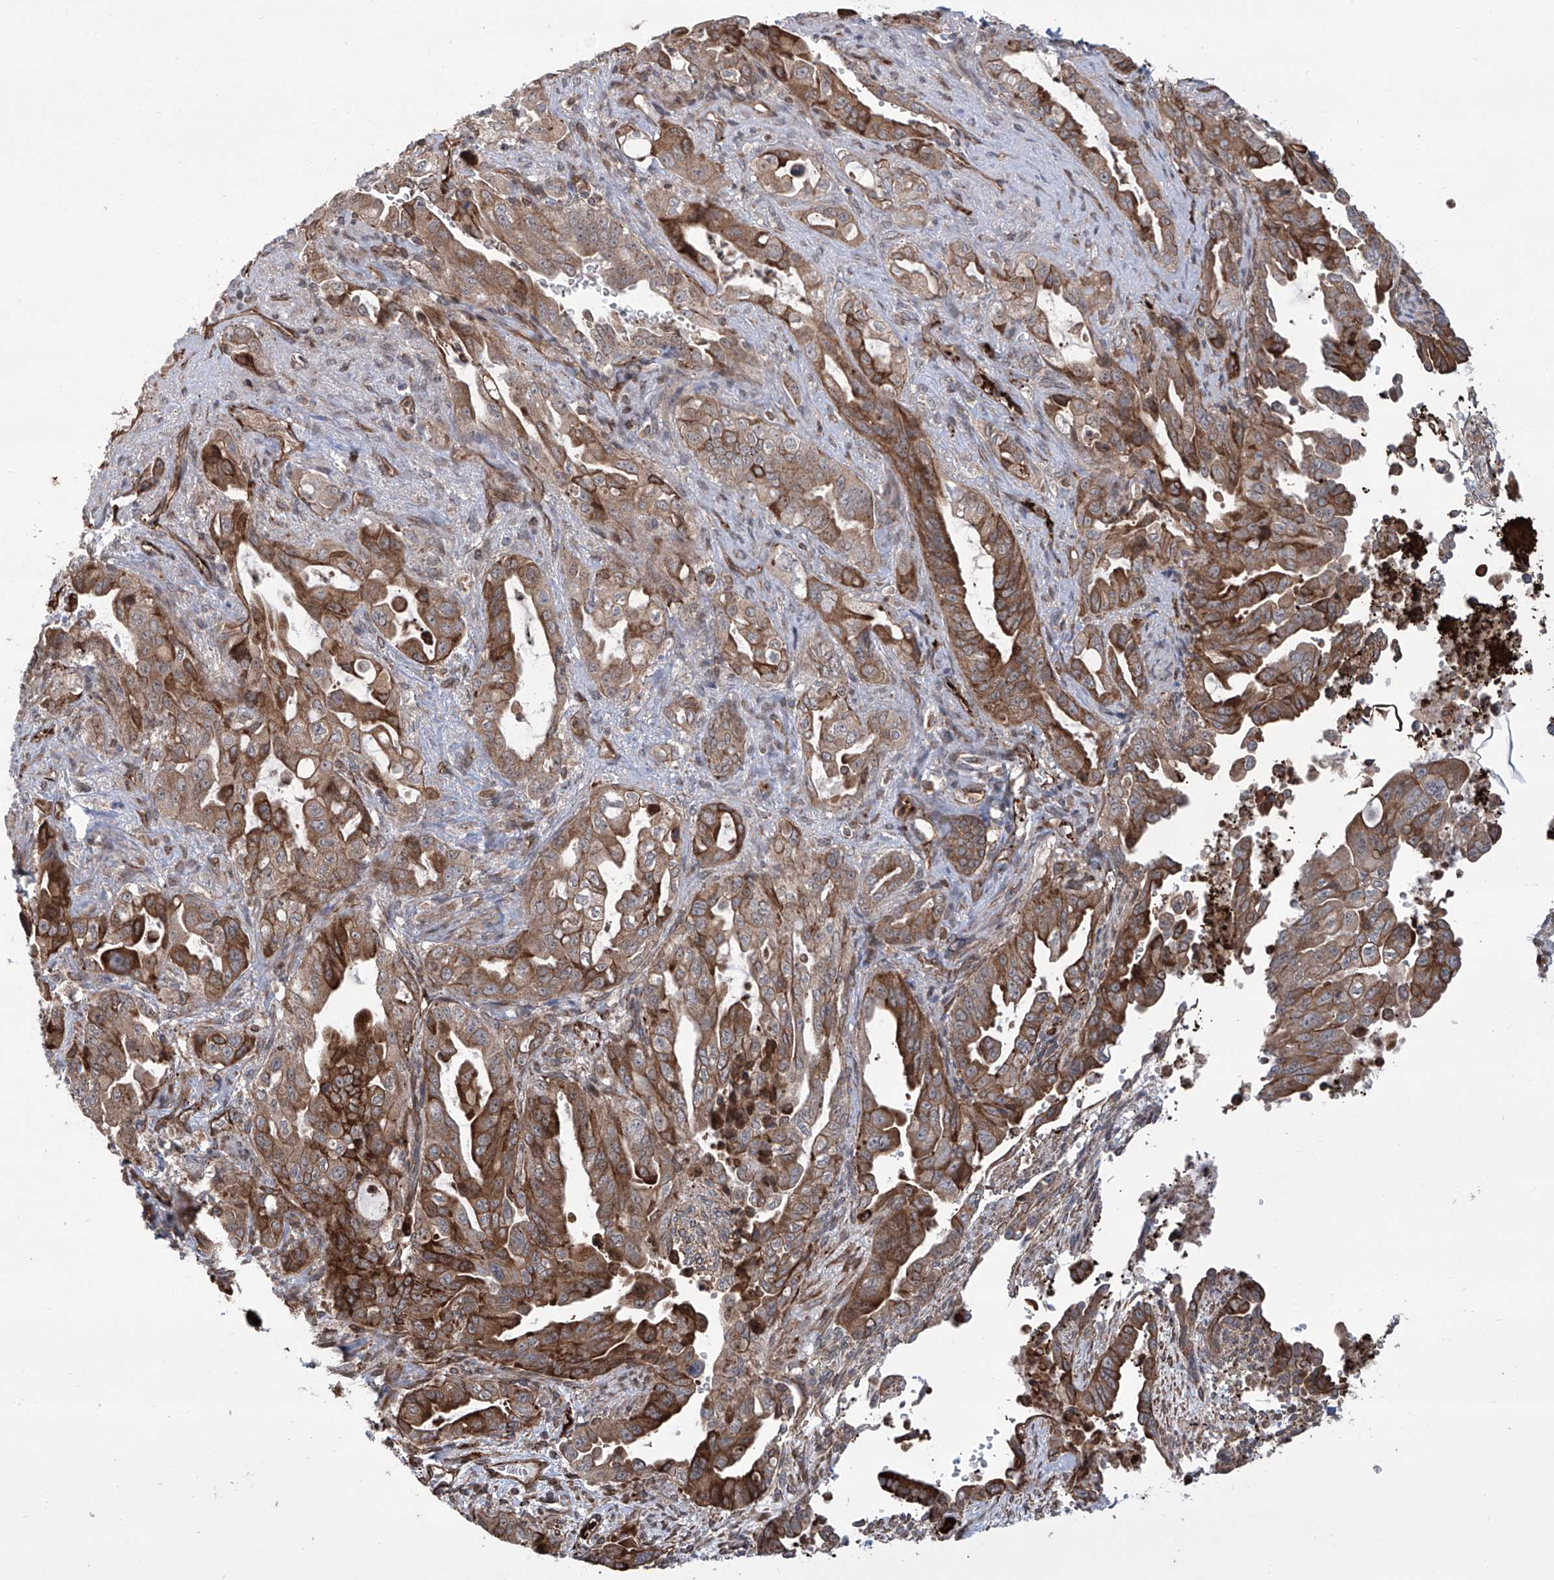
{"staining": {"intensity": "strong", "quantity": ">75%", "location": "cytoplasmic/membranous"}, "tissue": "pancreatic cancer", "cell_type": "Tumor cells", "image_type": "cancer", "snomed": [{"axis": "morphology", "description": "Adenocarcinoma, NOS"}, {"axis": "topography", "description": "Pancreas"}], "caption": "Tumor cells show strong cytoplasmic/membranous positivity in about >75% of cells in pancreatic cancer (adenocarcinoma).", "gene": "APAF1", "patient": {"sex": "male", "age": 70}}